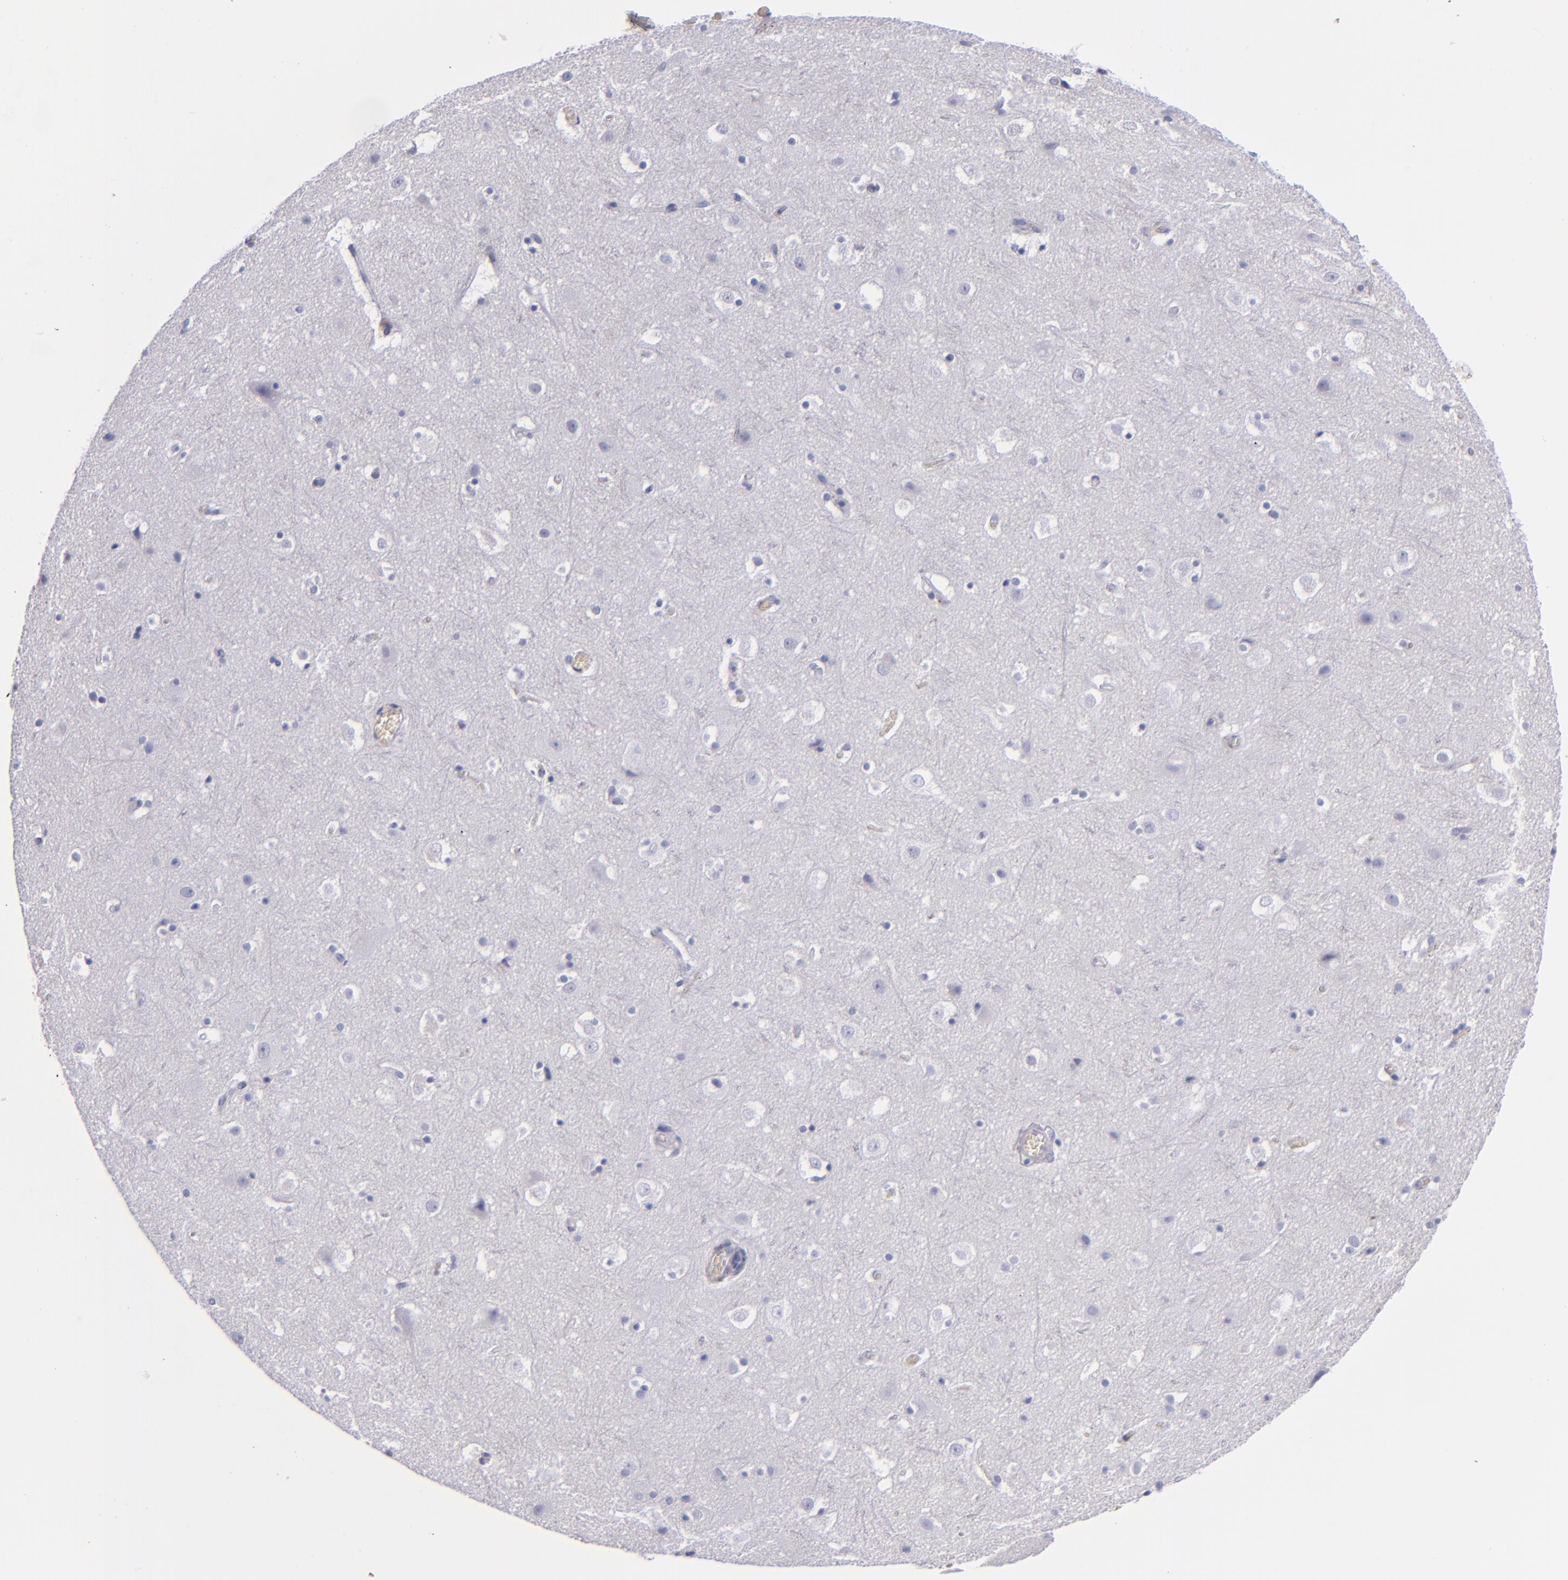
{"staining": {"intensity": "negative", "quantity": "none", "location": "none"}, "tissue": "cerebral cortex", "cell_type": "Endothelial cells", "image_type": "normal", "snomed": [{"axis": "morphology", "description": "Normal tissue, NOS"}, {"axis": "topography", "description": "Cerebral cortex"}], "caption": "Image shows no significant protein positivity in endothelial cells of benign cerebral cortex. (DAB (3,3'-diaminobenzidine) IHC visualized using brightfield microscopy, high magnification).", "gene": "CD22", "patient": {"sex": "male", "age": 45}}